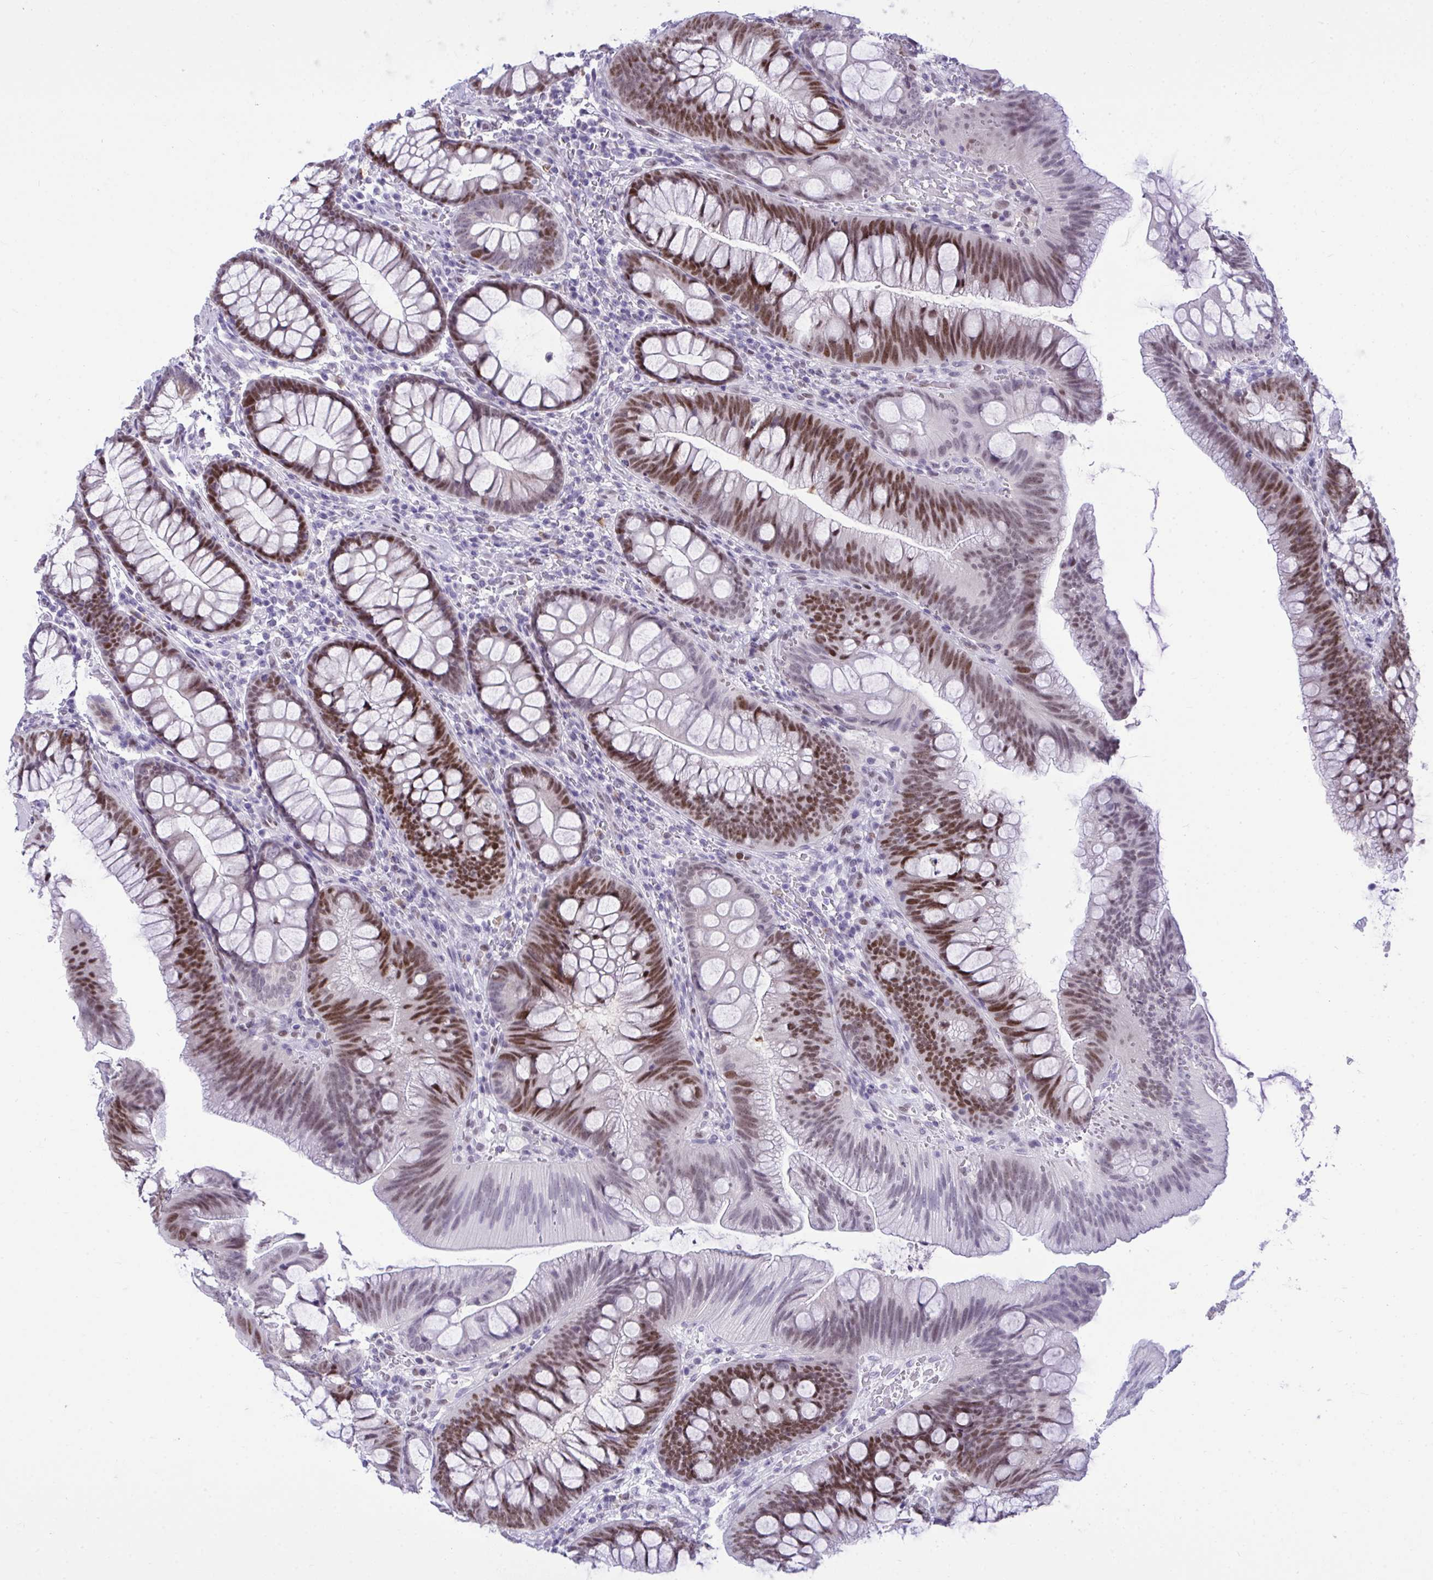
{"staining": {"intensity": "negative", "quantity": "none", "location": "none"}, "tissue": "colon", "cell_type": "Endothelial cells", "image_type": "normal", "snomed": [{"axis": "morphology", "description": "Normal tissue, NOS"}, {"axis": "morphology", "description": "Adenoma, NOS"}, {"axis": "topography", "description": "Soft tissue"}, {"axis": "topography", "description": "Colon"}], "caption": "High magnification brightfield microscopy of normal colon stained with DAB (brown) and counterstained with hematoxylin (blue): endothelial cells show no significant expression. Nuclei are stained in blue.", "gene": "TEAD4", "patient": {"sex": "male", "age": 47}}